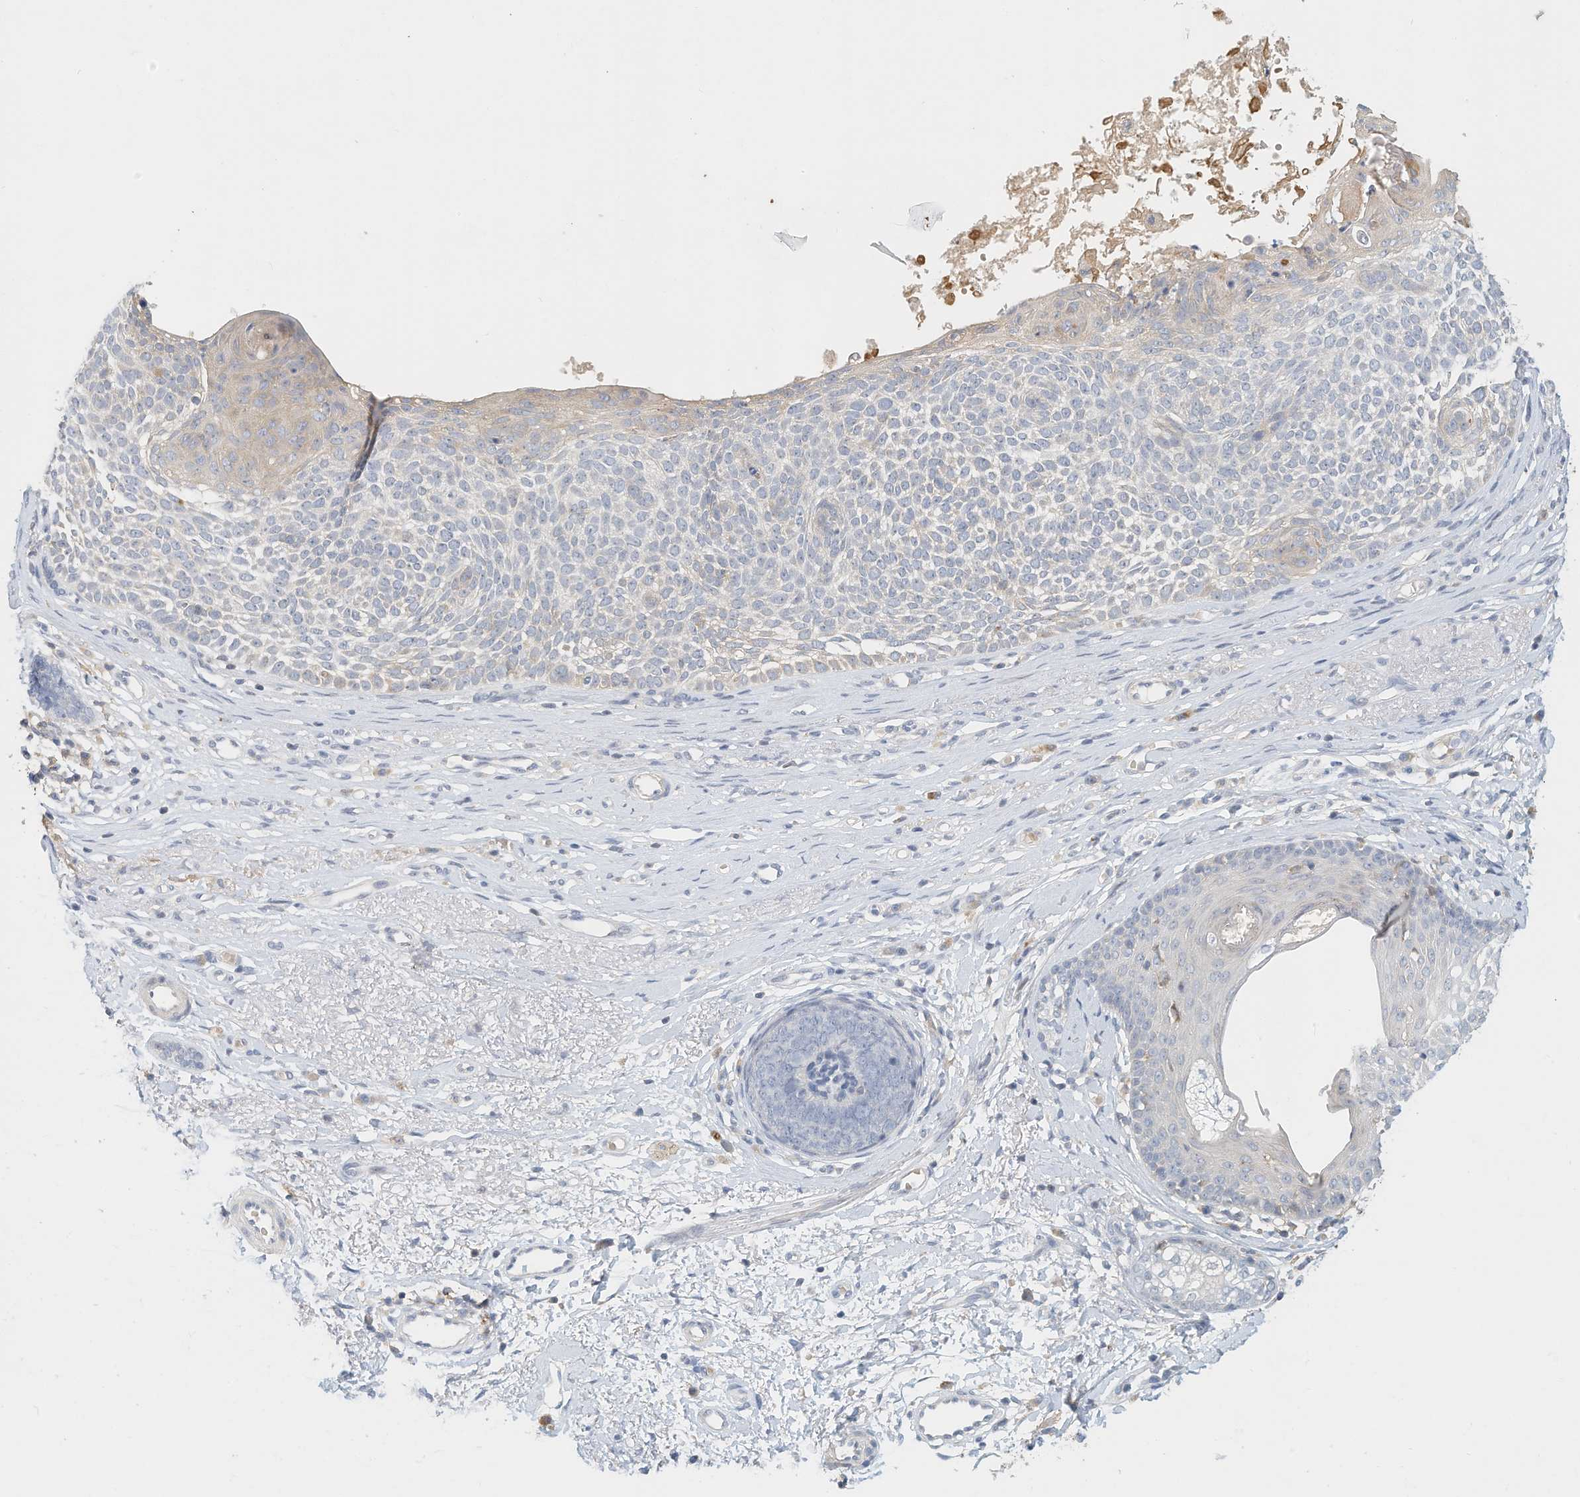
{"staining": {"intensity": "negative", "quantity": "none", "location": "none"}, "tissue": "skin cancer", "cell_type": "Tumor cells", "image_type": "cancer", "snomed": [{"axis": "morphology", "description": "Basal cell carcinoma"}, {"axis": "topography", "description": "Skin"}], "caption": "Tumor cells are negative for protein expression in human basal cell carcinoma (skin).", "gene": "MICAL1", "patient": {"sex": "female", "age": 81}}